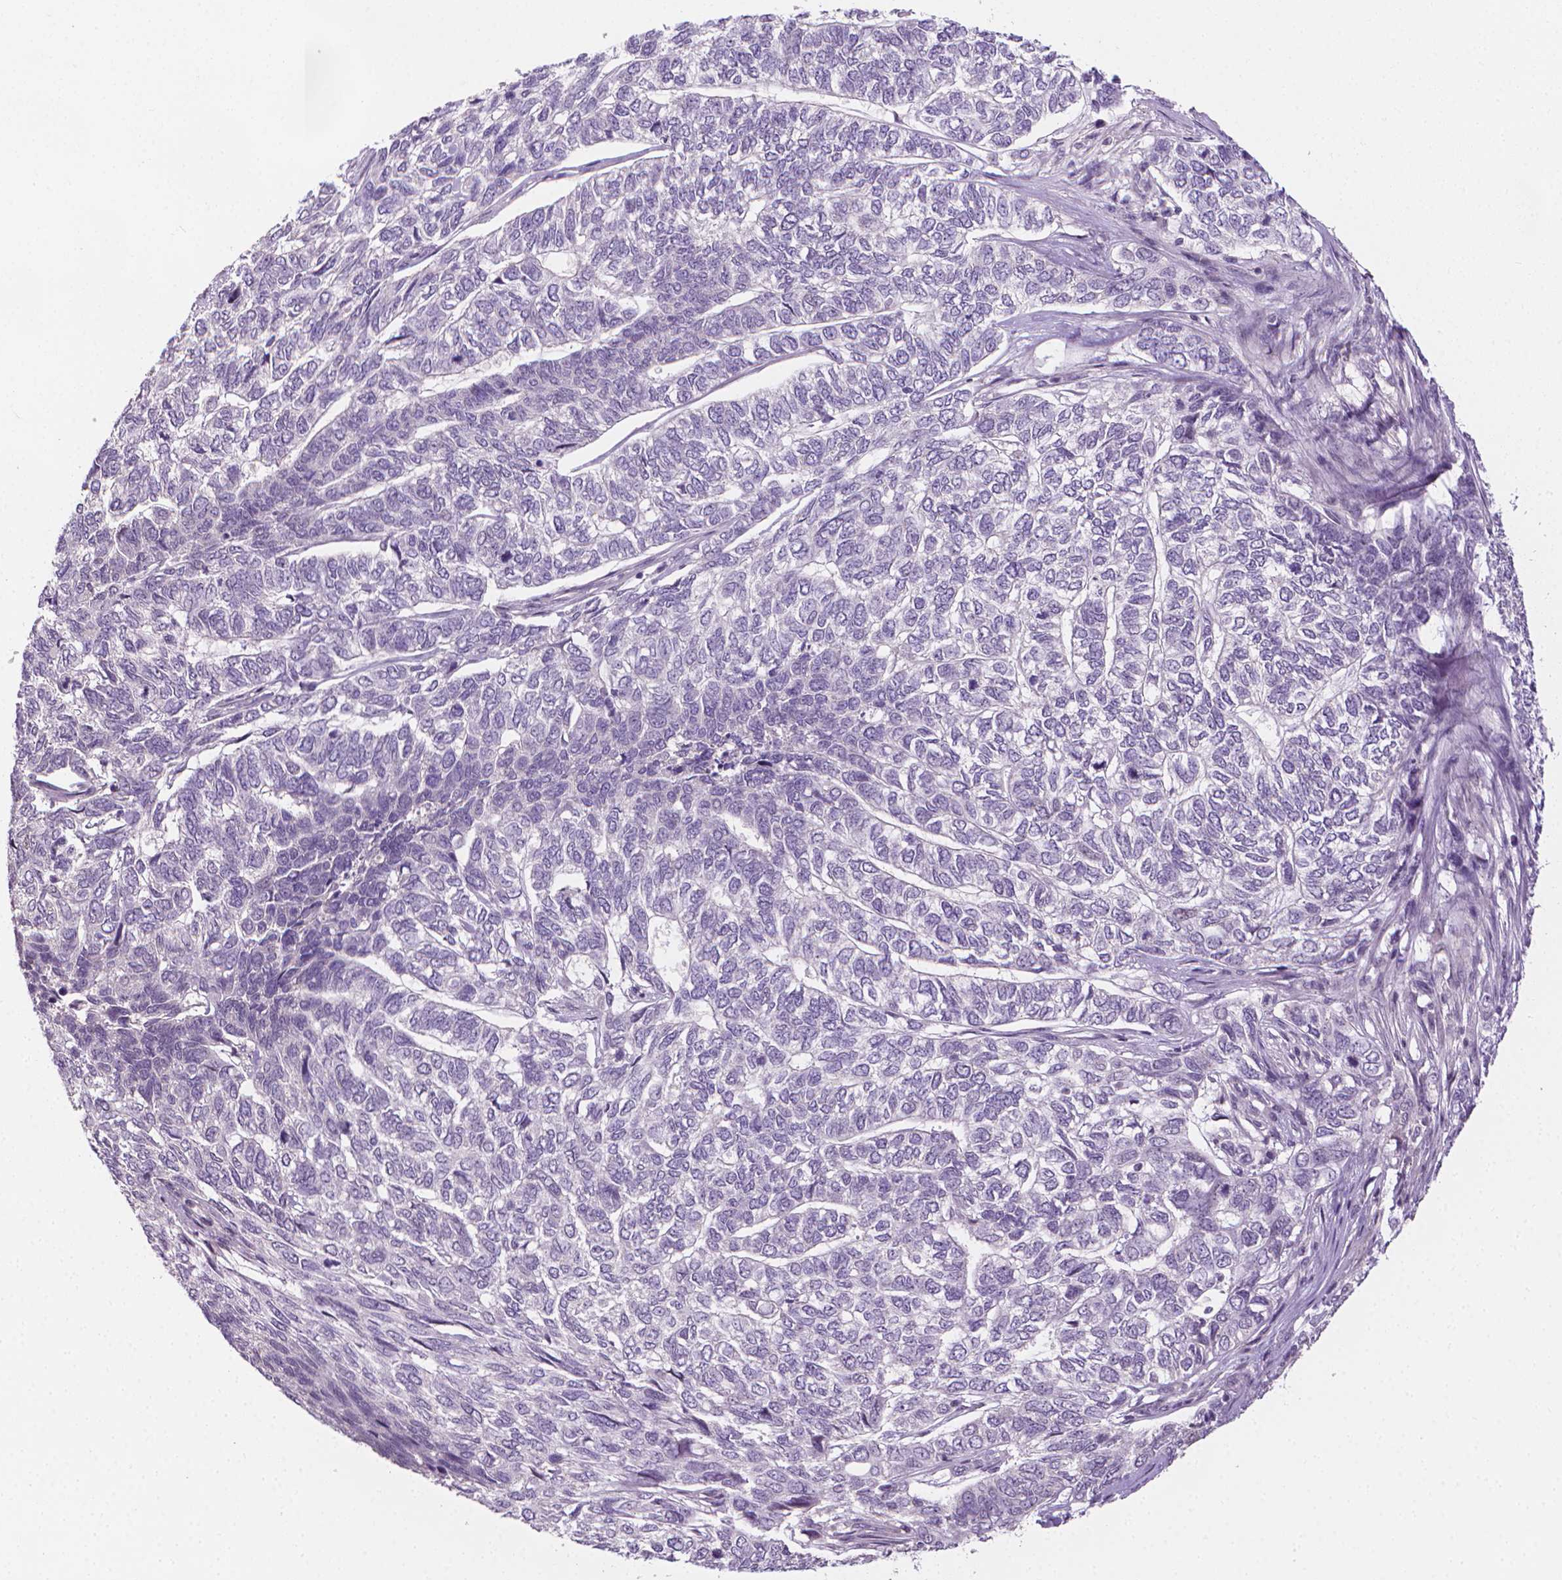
{"staining": {"intensity": "negative", "quantity": "none", "location": "none"}, "tissue": "skin cancer", "cell_type": "Tumor cells", "image_type": "cancer", "snomed": [{"axis": "morphology", "description": "Basal cell carcinoma"}, {"axis": "topography", "description": "Skin"}], "caption": "This is an immunohistochemistry histopathology image of human skin cancer. There is no positivity in tumor cells.", "gene": "NCAN", "patient": {"sex": "female", "age": 65}}